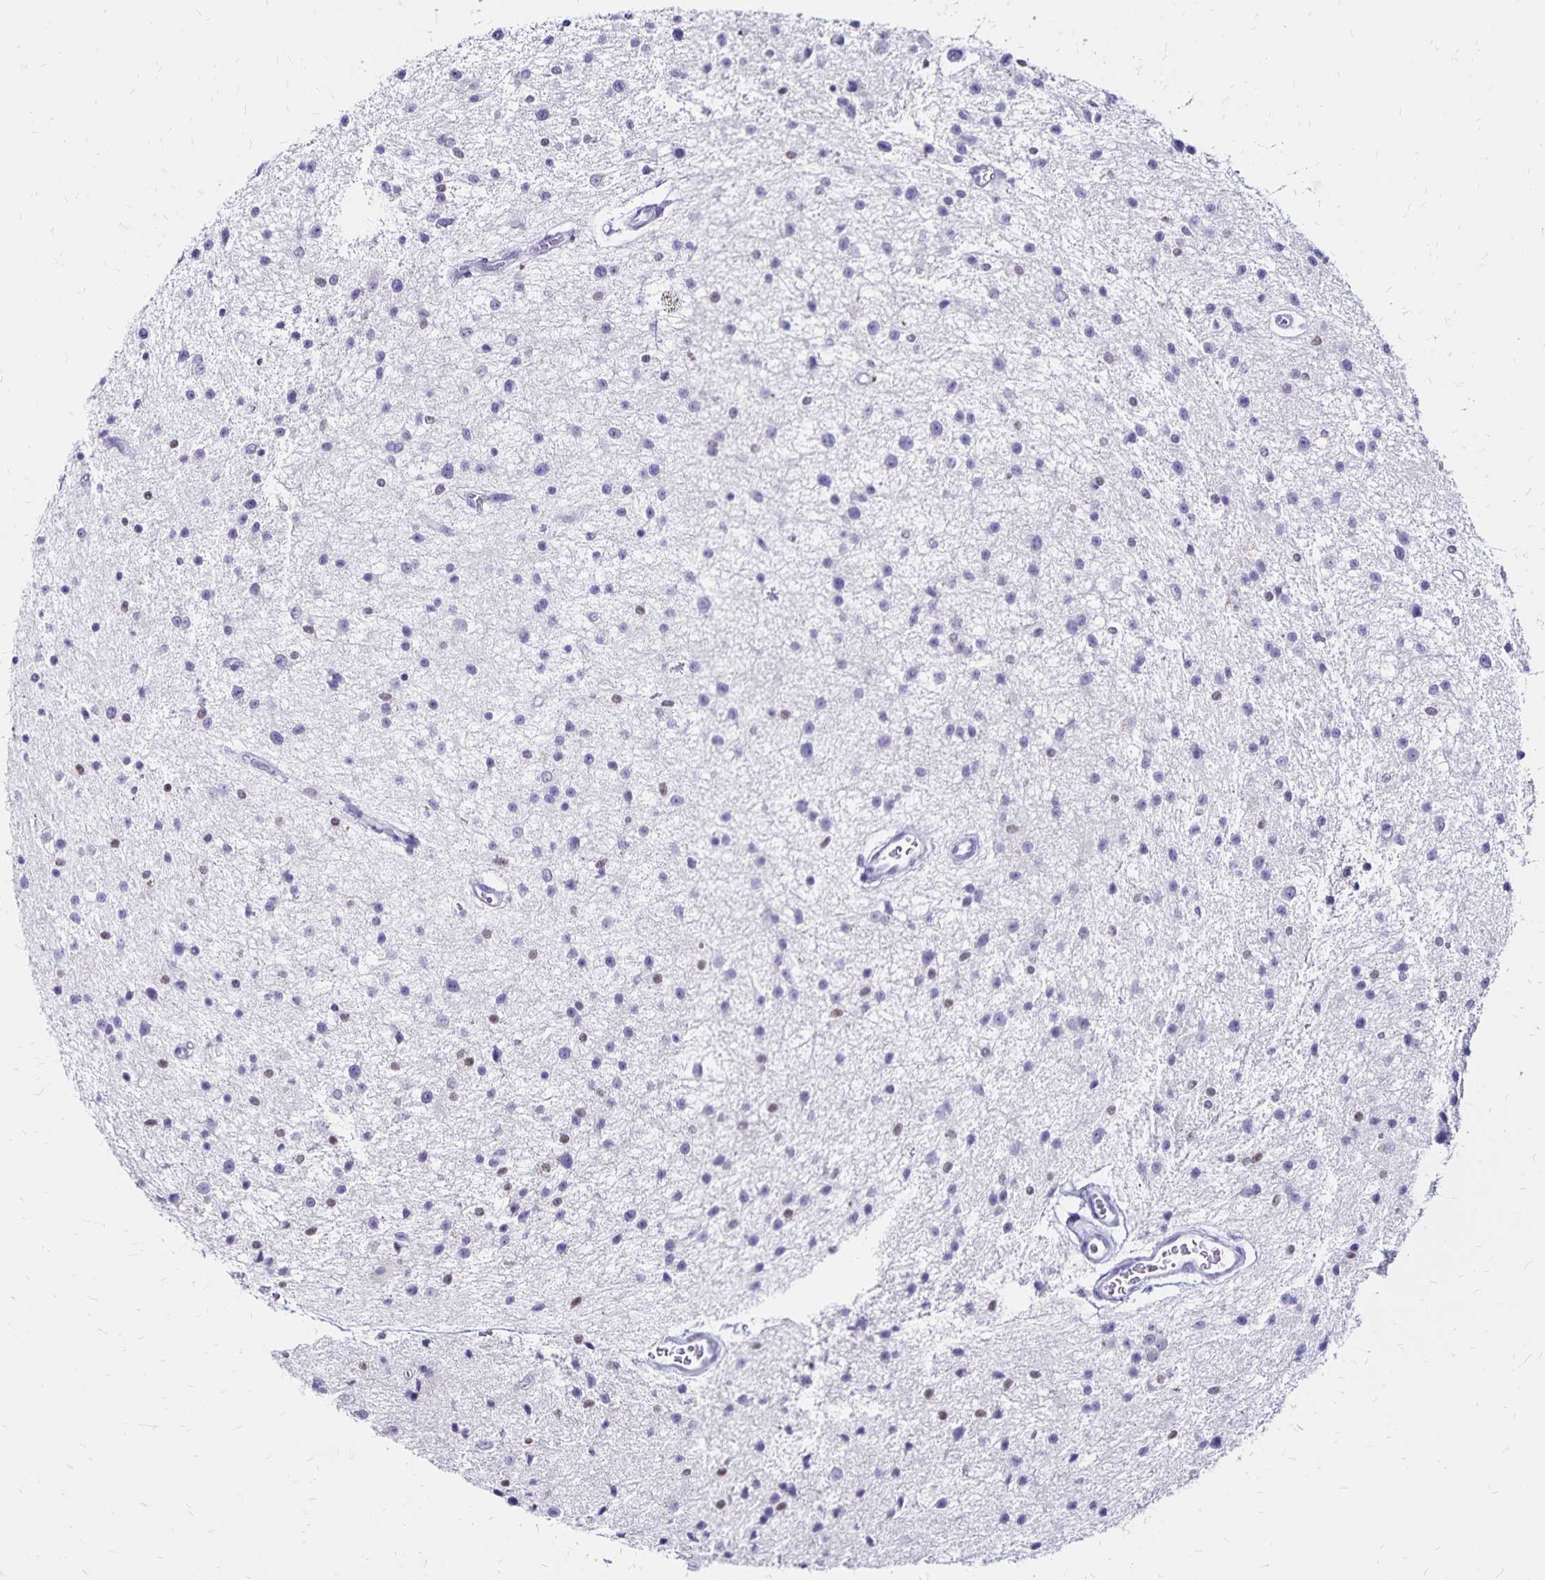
{"staining": {"intensity": "negative", "quantity": "none", "location": "none"}, "tissue": "glioma", "cell_type": "Tumor cells", "image_type": "cancer", "snomed": [{"axis": "morphology", "description": "Glioma, malignant, Low grade"}, {"axis": "topography", "description": "Brain"}], "caption": "Immunohistochemistry (IHC) micrograph of neoplastic tissue: human malignant glioma (low-grade) stained with DAB (3,3'-diaminobenzidine) displays no significant protein positivity in tumor cells.", "gene": "IKZF1", "patient": {"sex": "male", "age": 43}}